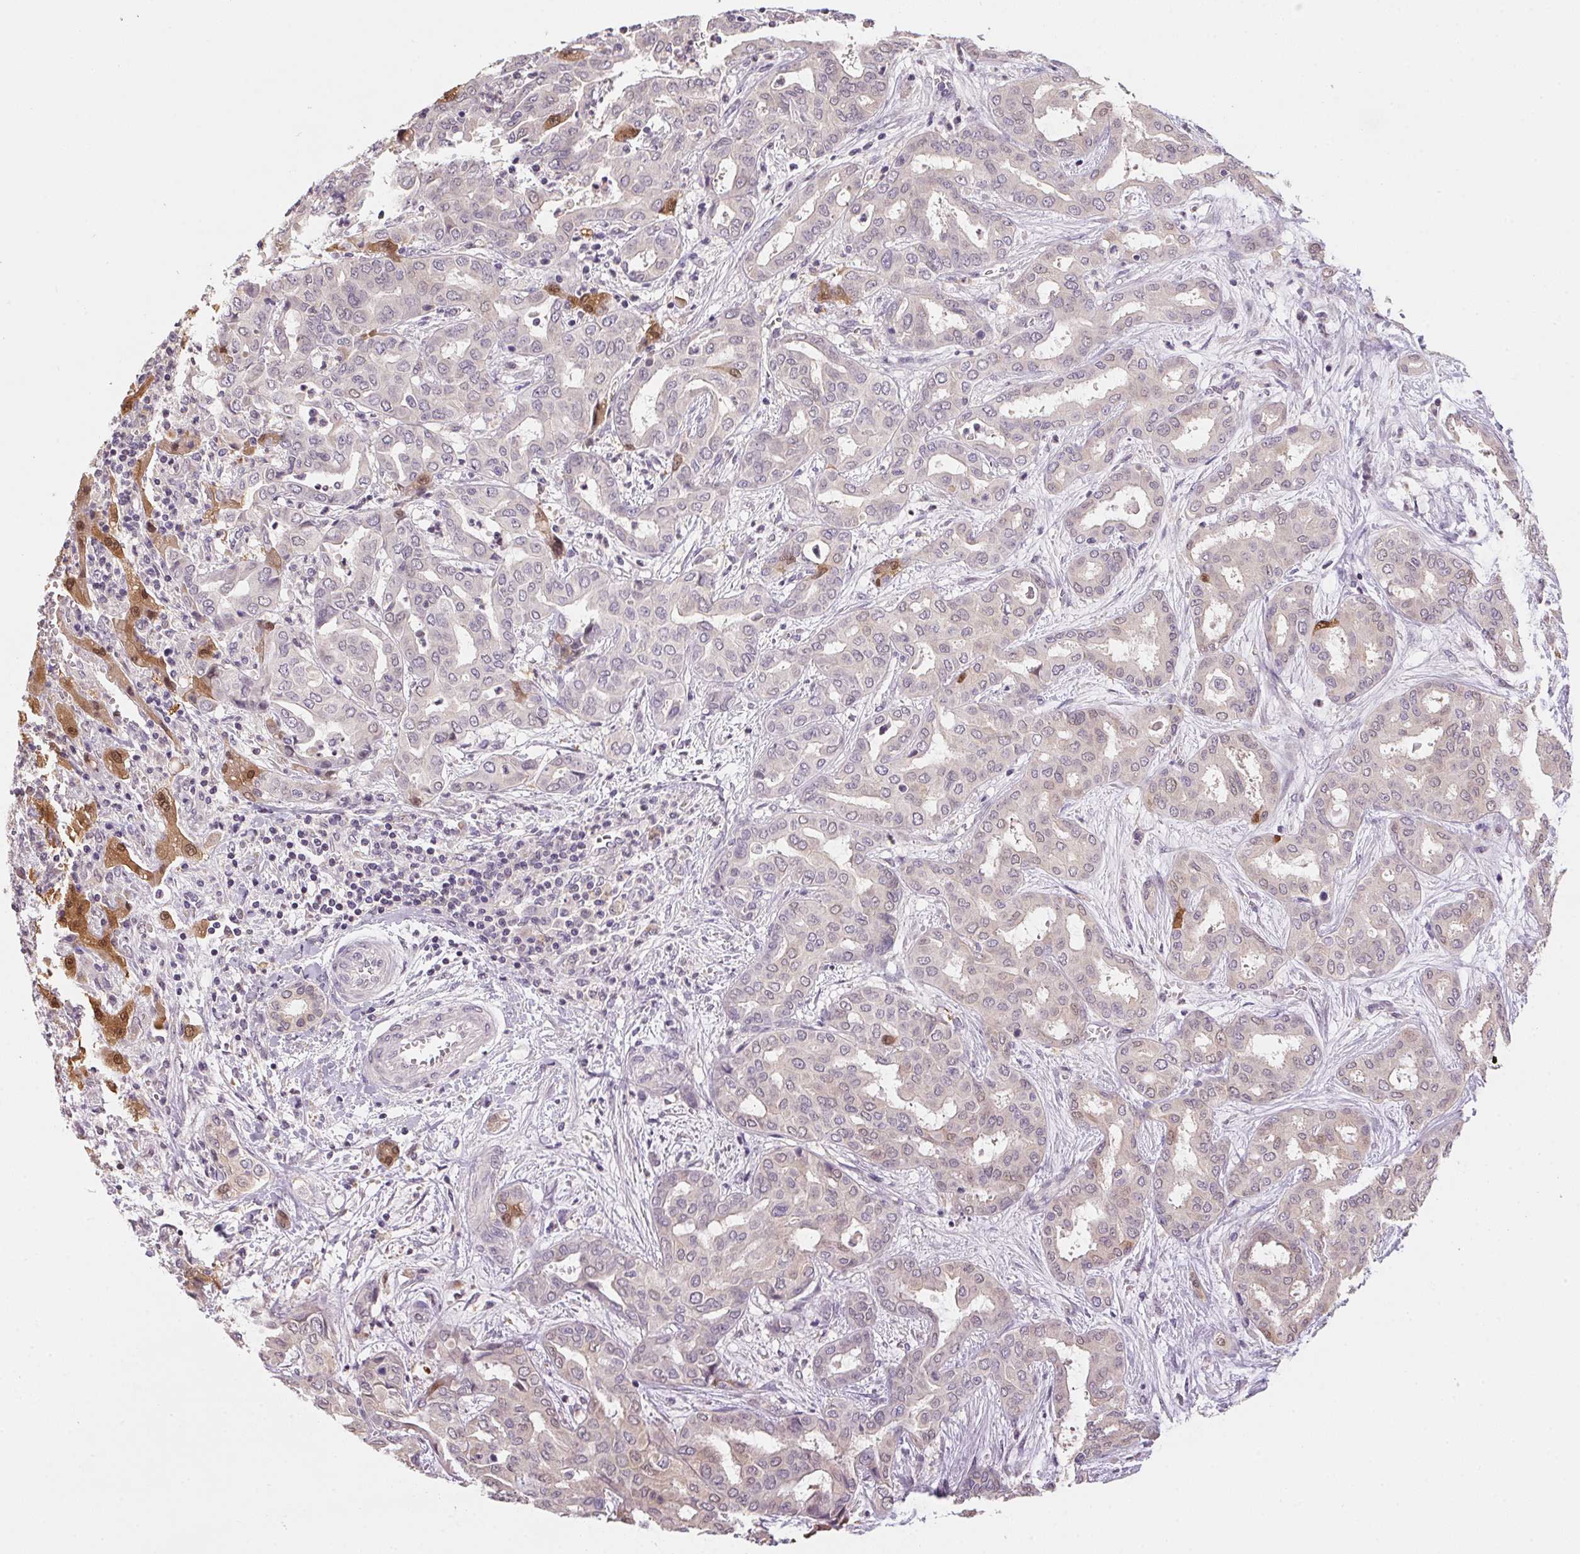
{"staining": {"intensity": "negative", "quantity": "none", "location": "none"}, "tissue": "liver cancer", "cell_type": "Tumor cells", "image_type": "cancer", "snomed": [{"axis": "morphology", "description": "Cholangiocarcinoma"}, {"axis": "topography", "description": "Liver"}], "caption": "Tumor cells show no significant expression in cholangiocarcinoma (liver).", "gene": "ALDH8A1", "patient": {"sex": "female", "age": 64}}